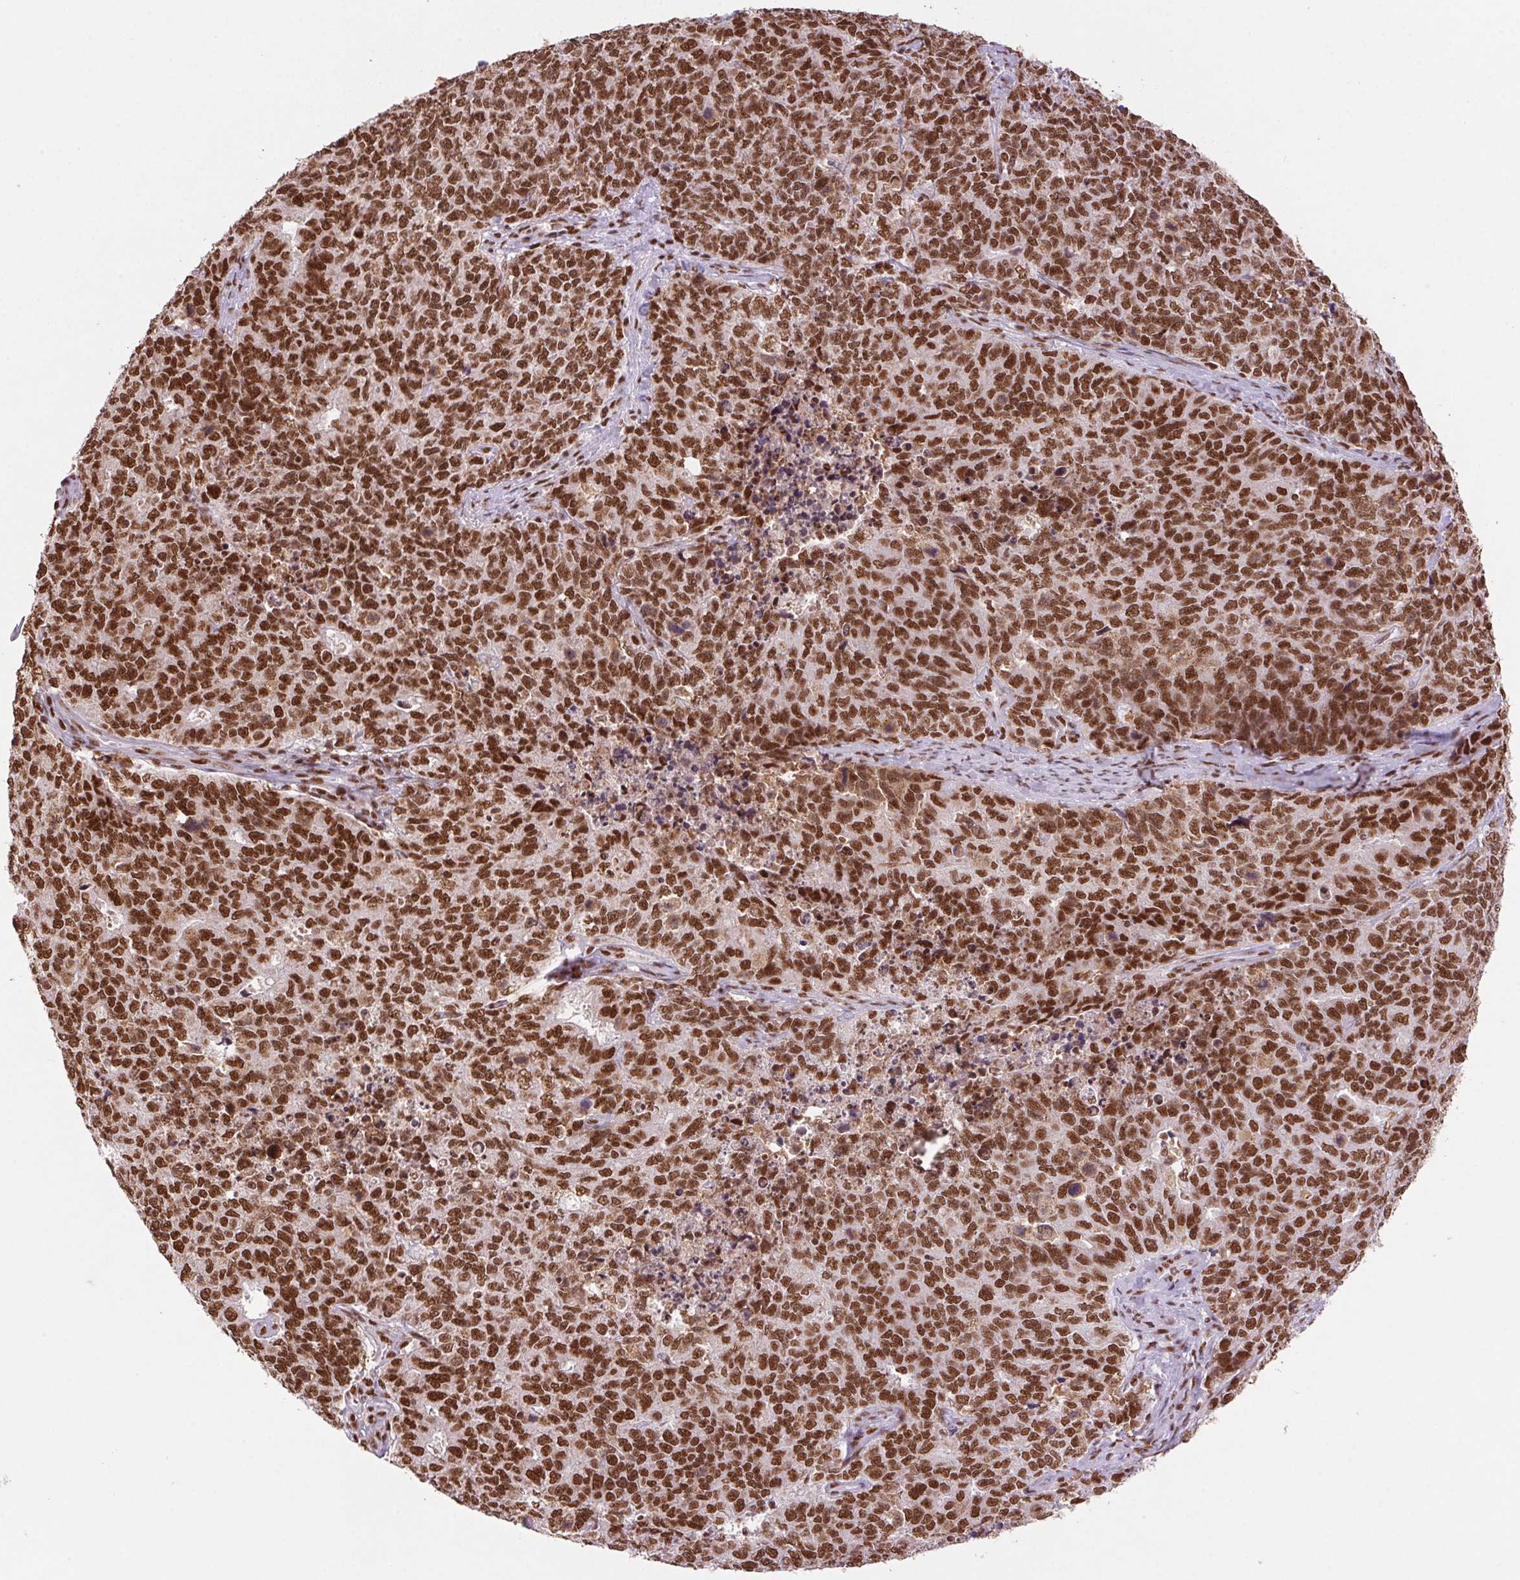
{"staining": {"intensity": "strong", "quantity": ">75%", "location": "nuclear"}, "tissue": "cervical cancer", "cell_type": "Tumor cells", "image_type": "cancer", "snomed": [{"axis": "morphology", "description": "Adenocarcinoma, NOS"}, {"axis": "topography", "description": "Cervix"}], "caption": "The image demonstrates staining of cervical cancer, revealing strong nuclear protein positivity (brown color) within tumor cells.", "gene": "ZNF207", "patient": {"sex": "female", "age": 63}}